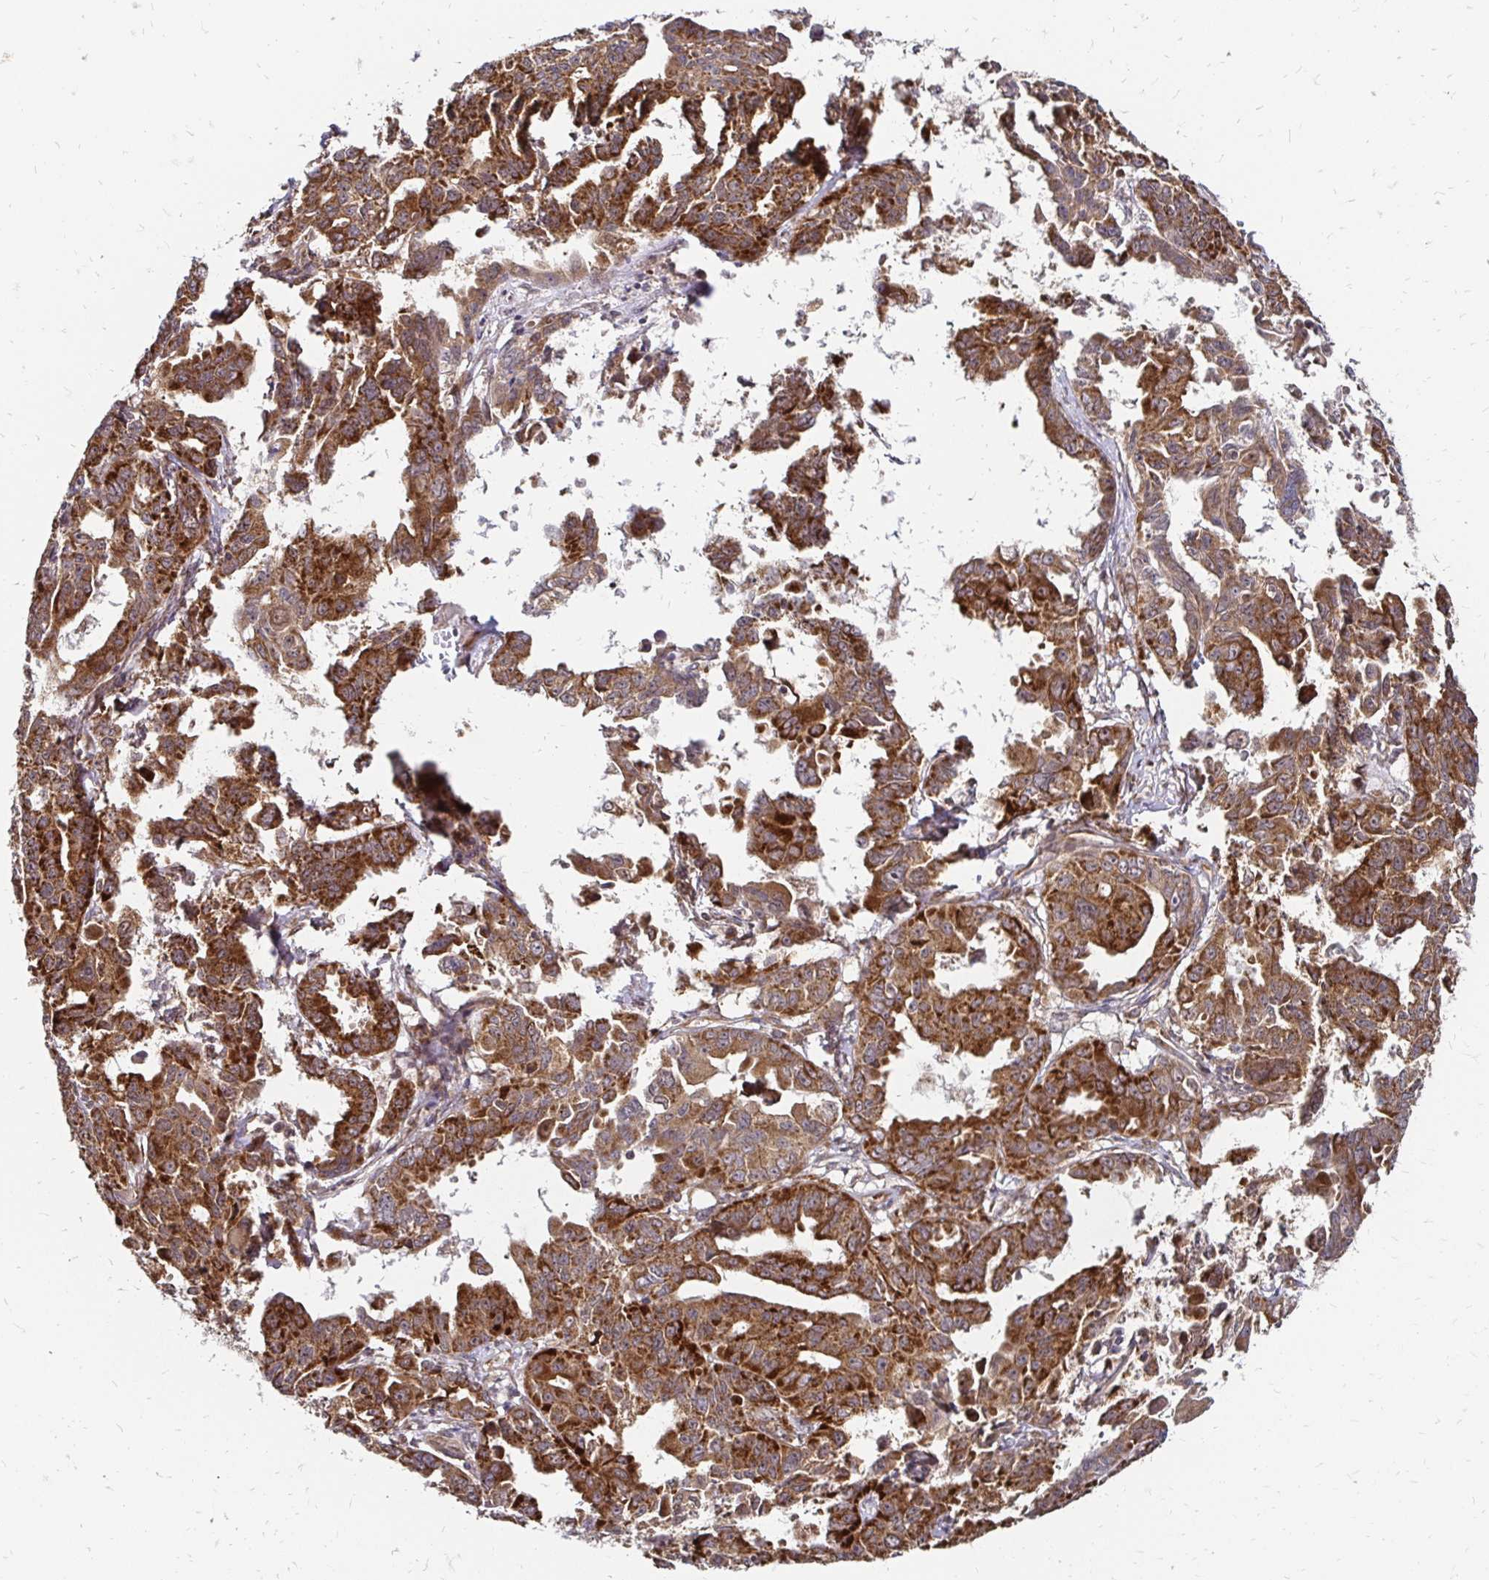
{"staining": {"intensity": "strong", "quantity": ">75%", "location": "cytoplasmic/membranous"}, "tissue": "ovarian cancer", "cell_type": "Tumor cells", "image_type": "cancer", "snomed": [{"axis": "morphology", "description": "Adenocarcinoma, NOS"}, {"axis": "morphology", "description": "Carcinoma, endometroid"}, {"axis": "topography", "description": "Ovary"}], "caption": "Brown immunohistochemical staining in human ovarian cancer (endometroid carcinoma) displays strong cytoplasmic/membranous staining in about >75% of tumor cells.", "gene": "ZW10", "patient": {"sex": "female", "age": 72}}